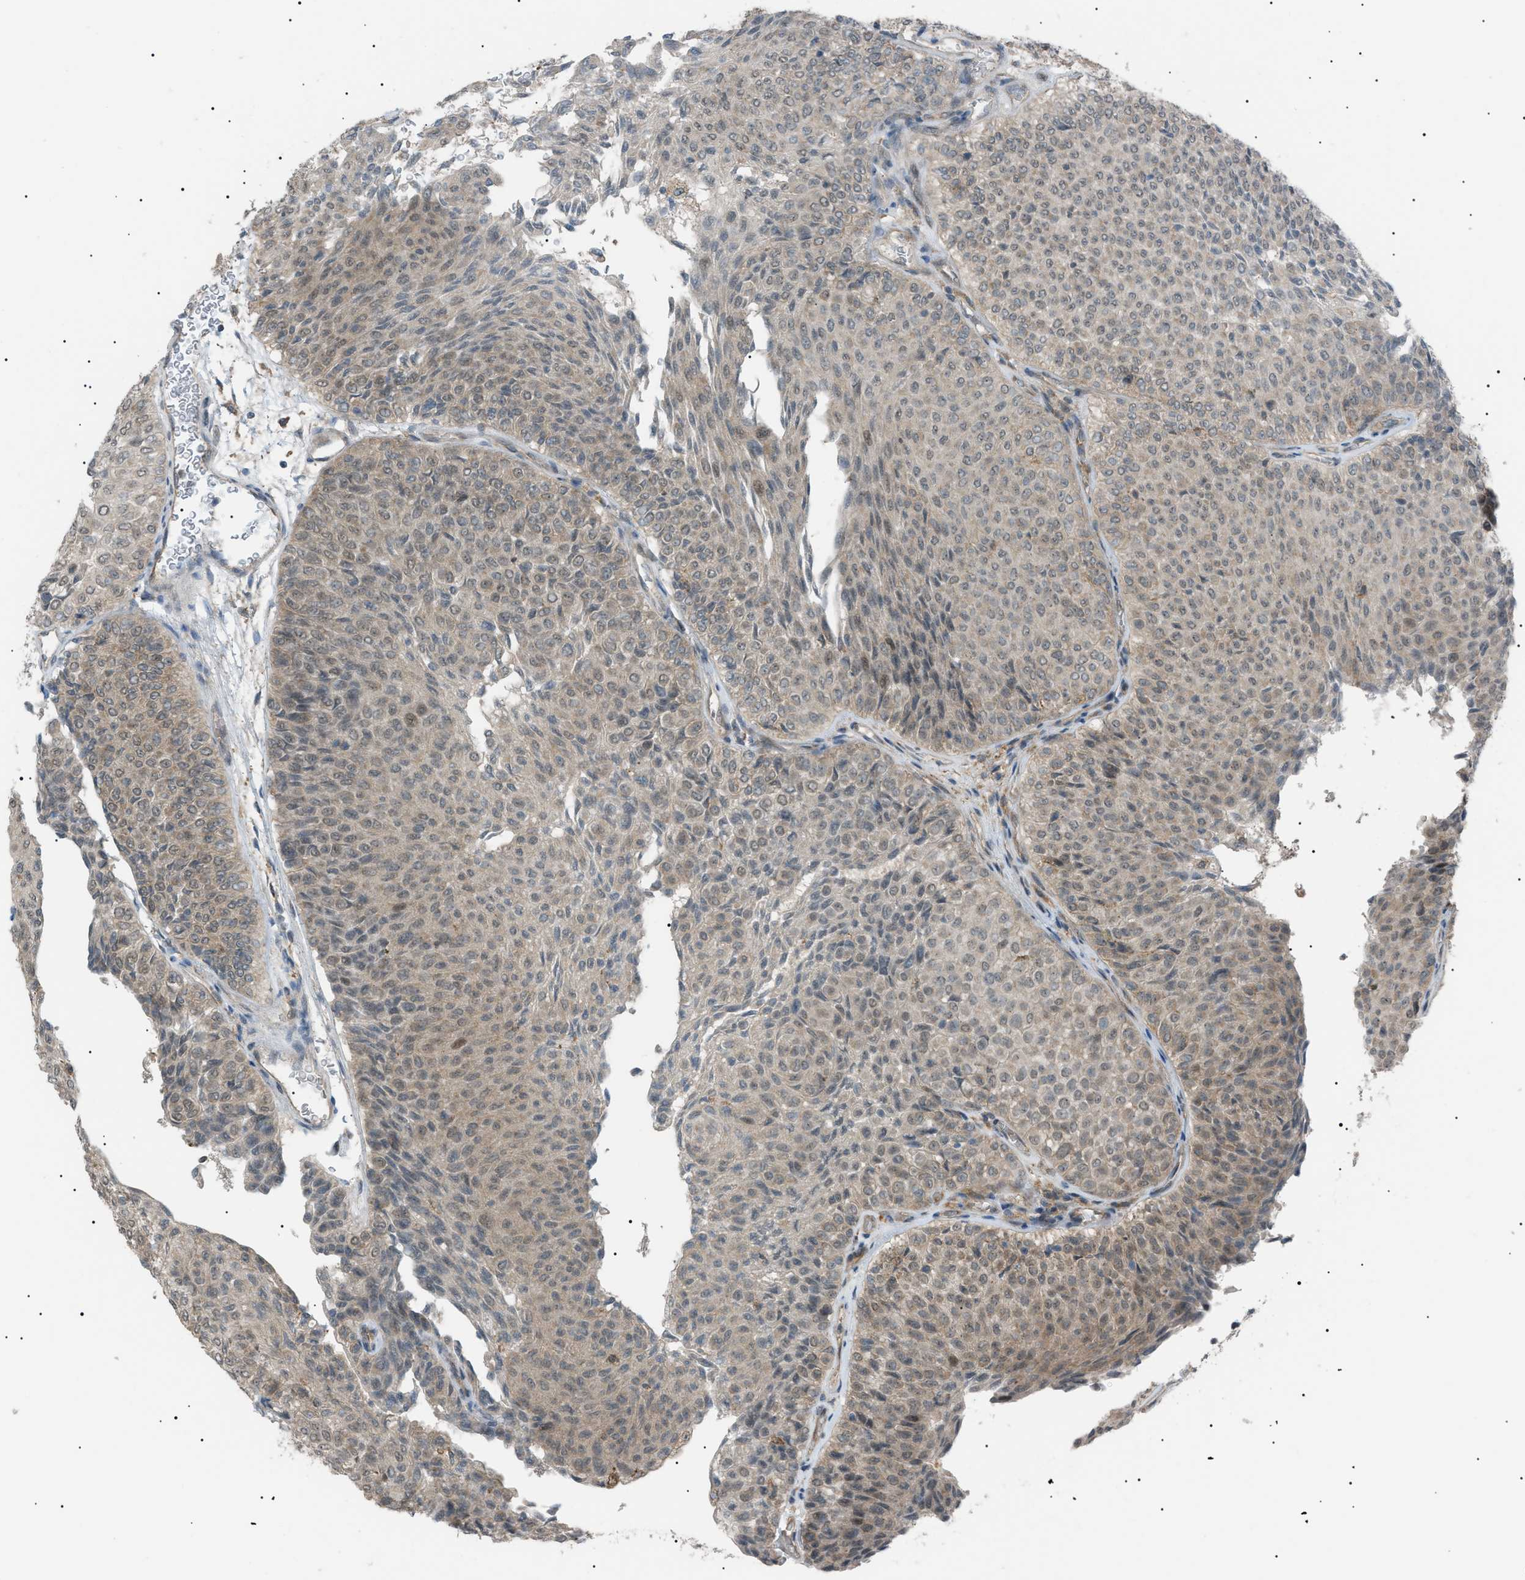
{"staining": {"intensity": "weak", "quantity": ">75%", "location": "cytoplasmic/membranous"}, "tissue": "urothelial cancer", "cell_type": "Tumor cells", "image_type": "cancer", "snomed": [{"axis": "morphology", "description": "Urothelial carcinoma, Low grade"}, {"axis": "topography", "description": "Urinary bladder"}], "caption": "Immunohistochemistry (IHC) (DAB (3,3'-diaminobenzidine)) staining of human urothelial carcinoma (low-grade) exhibits weak cytoplasmic/membranous protein staining in approximately >75% of tumor cells.", "gene": "LPIN2", "patient": {"sex": "male", "age": 78}}